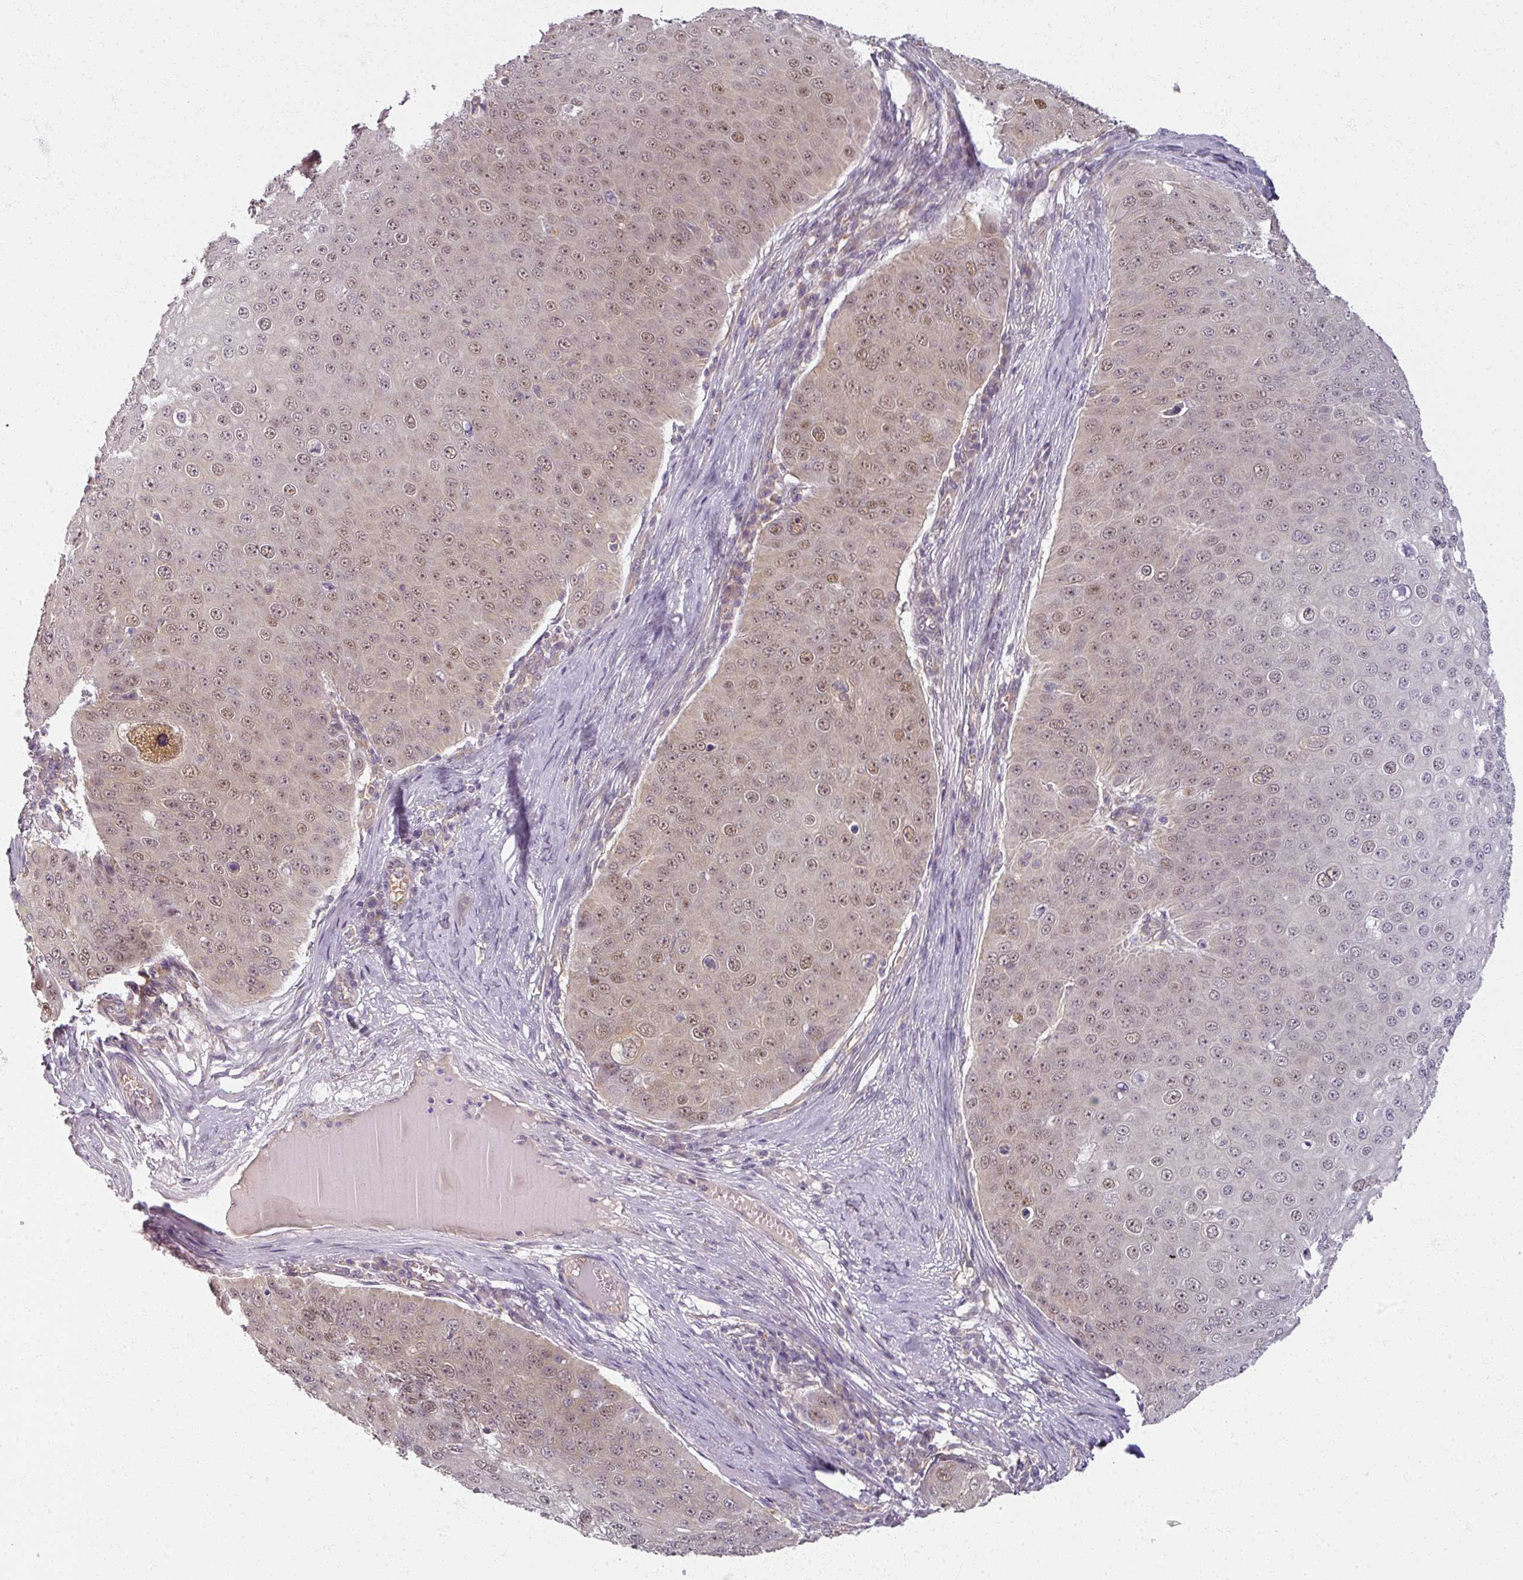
{"staining": {"intensity": "weak", "quantity": "25%-75%", "location": "cytoplasmic/membranous,nuclear"}, "tissue": "skin cancer", "cell_type": "Tumor cells", "image_type": "cancer", "snomed": [{"axis": "morphology", "description": "Squamous cell carcinoma, NOS"}, {"axis": "topography", "description": "Skin"}], "caption": "Protein expression analysis of human skin squamous cell carcinoma reveals weak cytoplasmic/membranous and nuclear positivity in approximately 25%-75% of tumor cells.", "gene": "AGPAT4", "patient": {"sex": "male", "age": 71}}